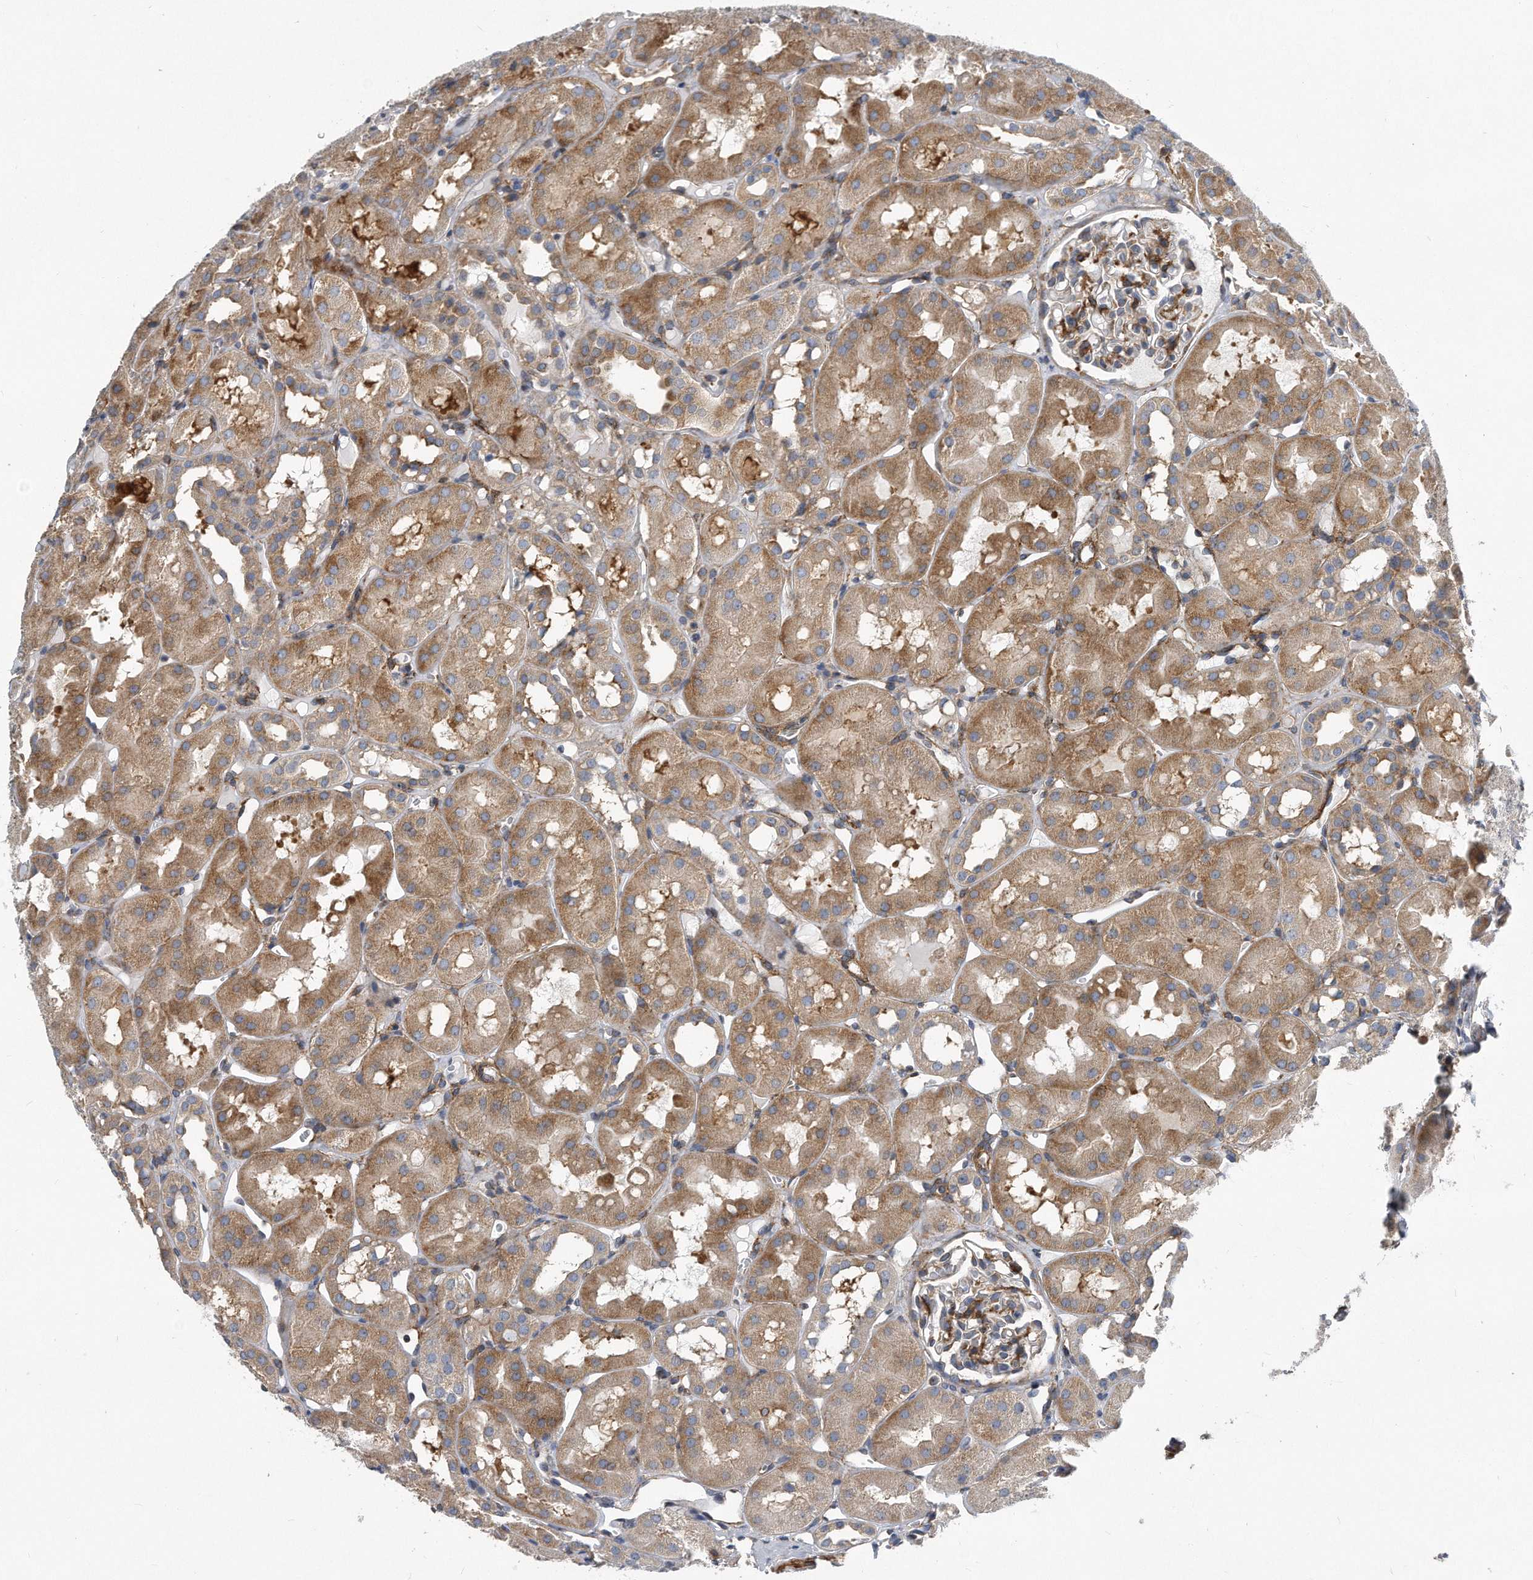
{"staining": {"intensity": "strong", "quantity": "<25%", "location": "cytoplasmic/membranous"}, "tissue": "kidney", "cell_type": "Cells in glomeruli", "image_type": "normal", "snomed": [{"axis": "morphology", "description": "Normal tissue, NOS"}, {"axis": "topography", "description": "Kidney"}], "caption": "Brown immunohistochemical staining in unremarkable kidney reveals strong cytoplasmic/membranous staining in about <25% of cells in glomeruli.", "gene": "EIF2B4", "patient": {"sex": "male", "age": 16}}